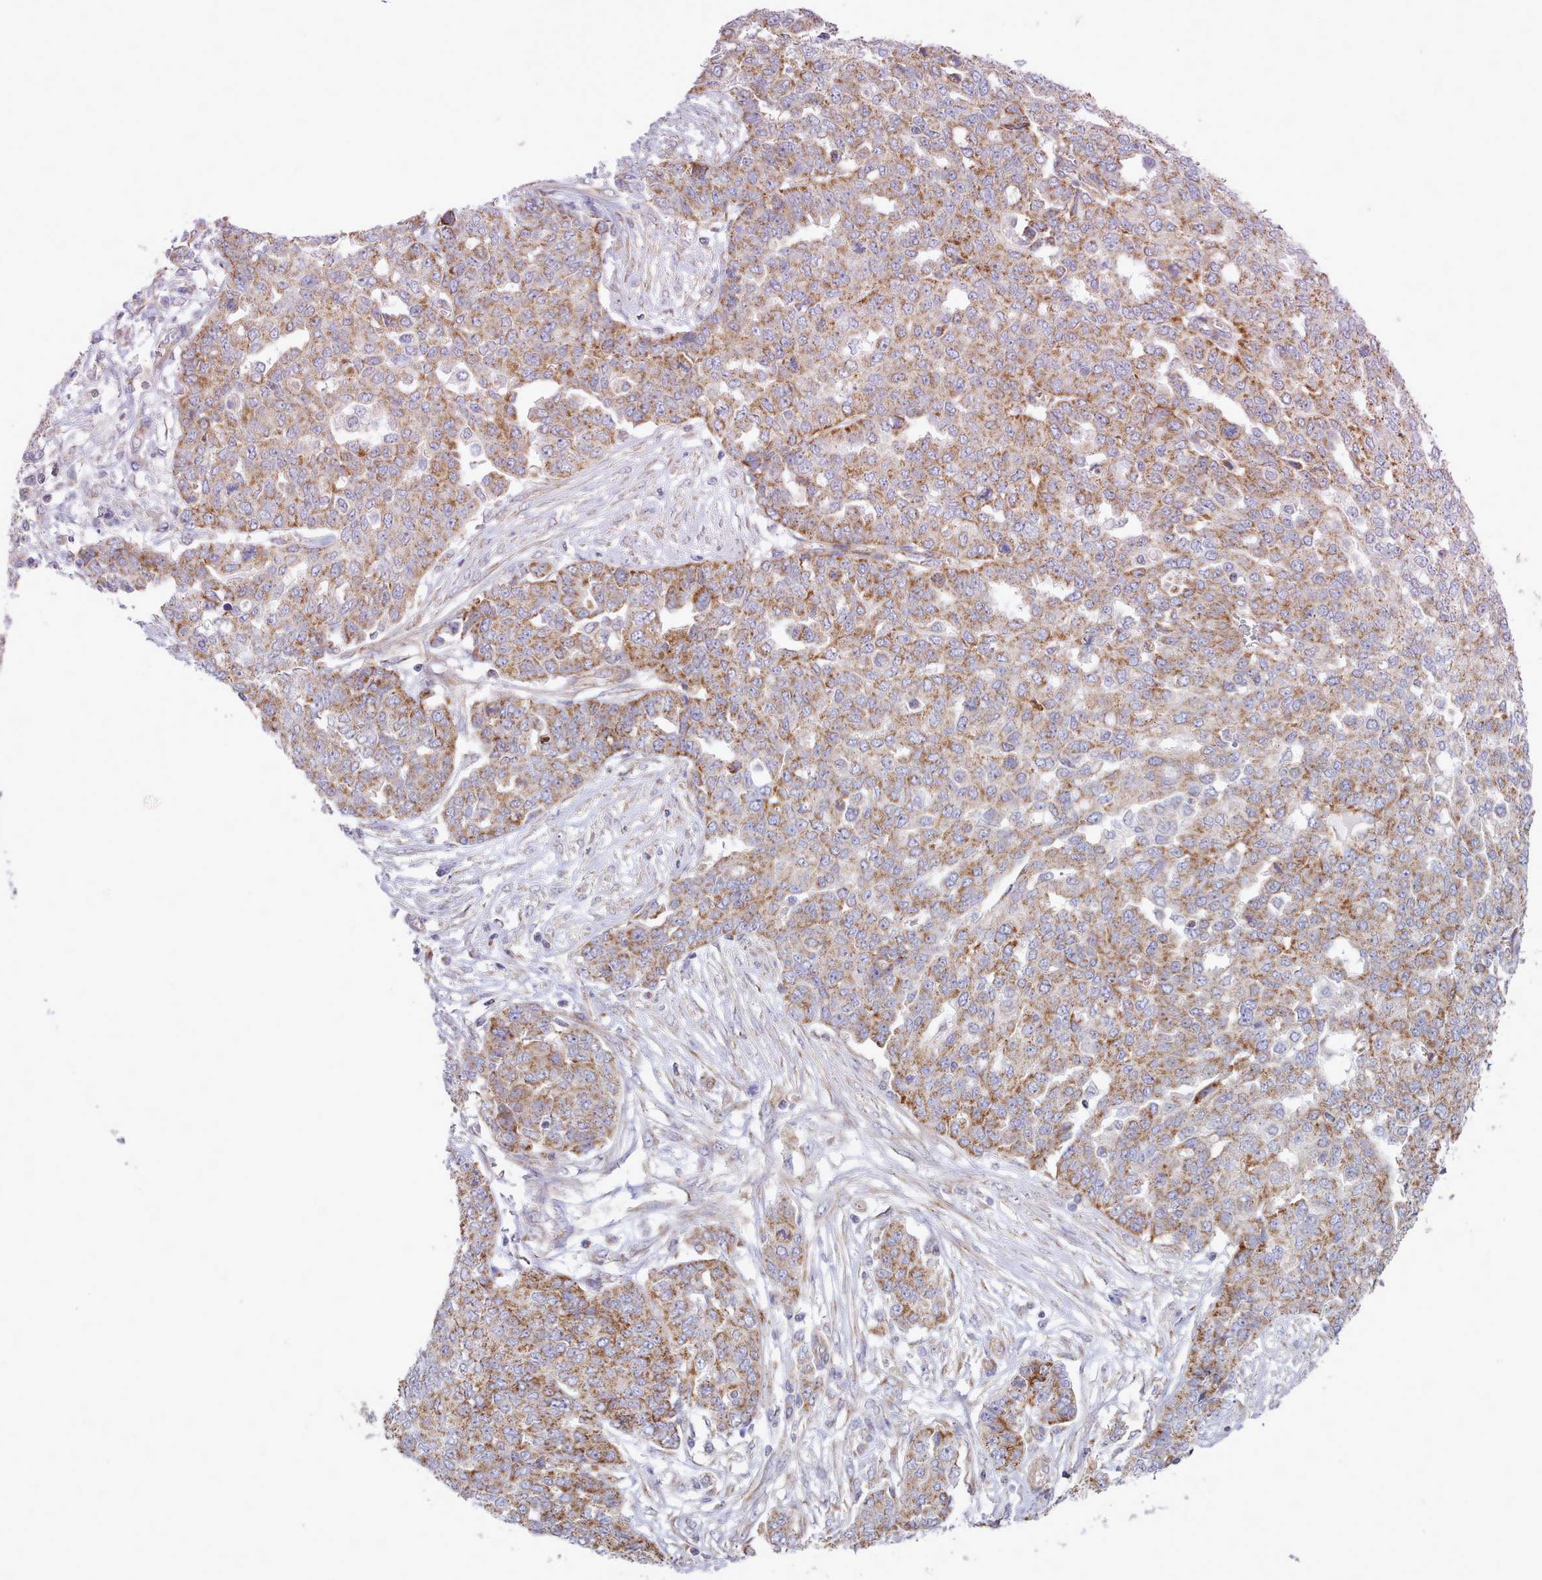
{"staining": {"intensity": "moderate", "quantity": ">75%", "location": "cytoplasmic/membranous"}, "tissue": "ovarian cancer", "cell_type": "Tumor cells", "image_type": "cancer", "snomed": [{"axis": "morphology", "description": "Cystadenocarcinoma, serous, NOS"}, {"axis": "topography", "description": "Soft tissue"}, {"axis": "topography", "description": "Ovary"}], "caption": "Brown immunohistochemical staining in ovarian serous cystadenocarcinoma shows moderate cytoplasmic/membranous expression in about >75% of tumor cells.", "gene": "MRPL21", "patient": {"sex": "female", "age": 57}}